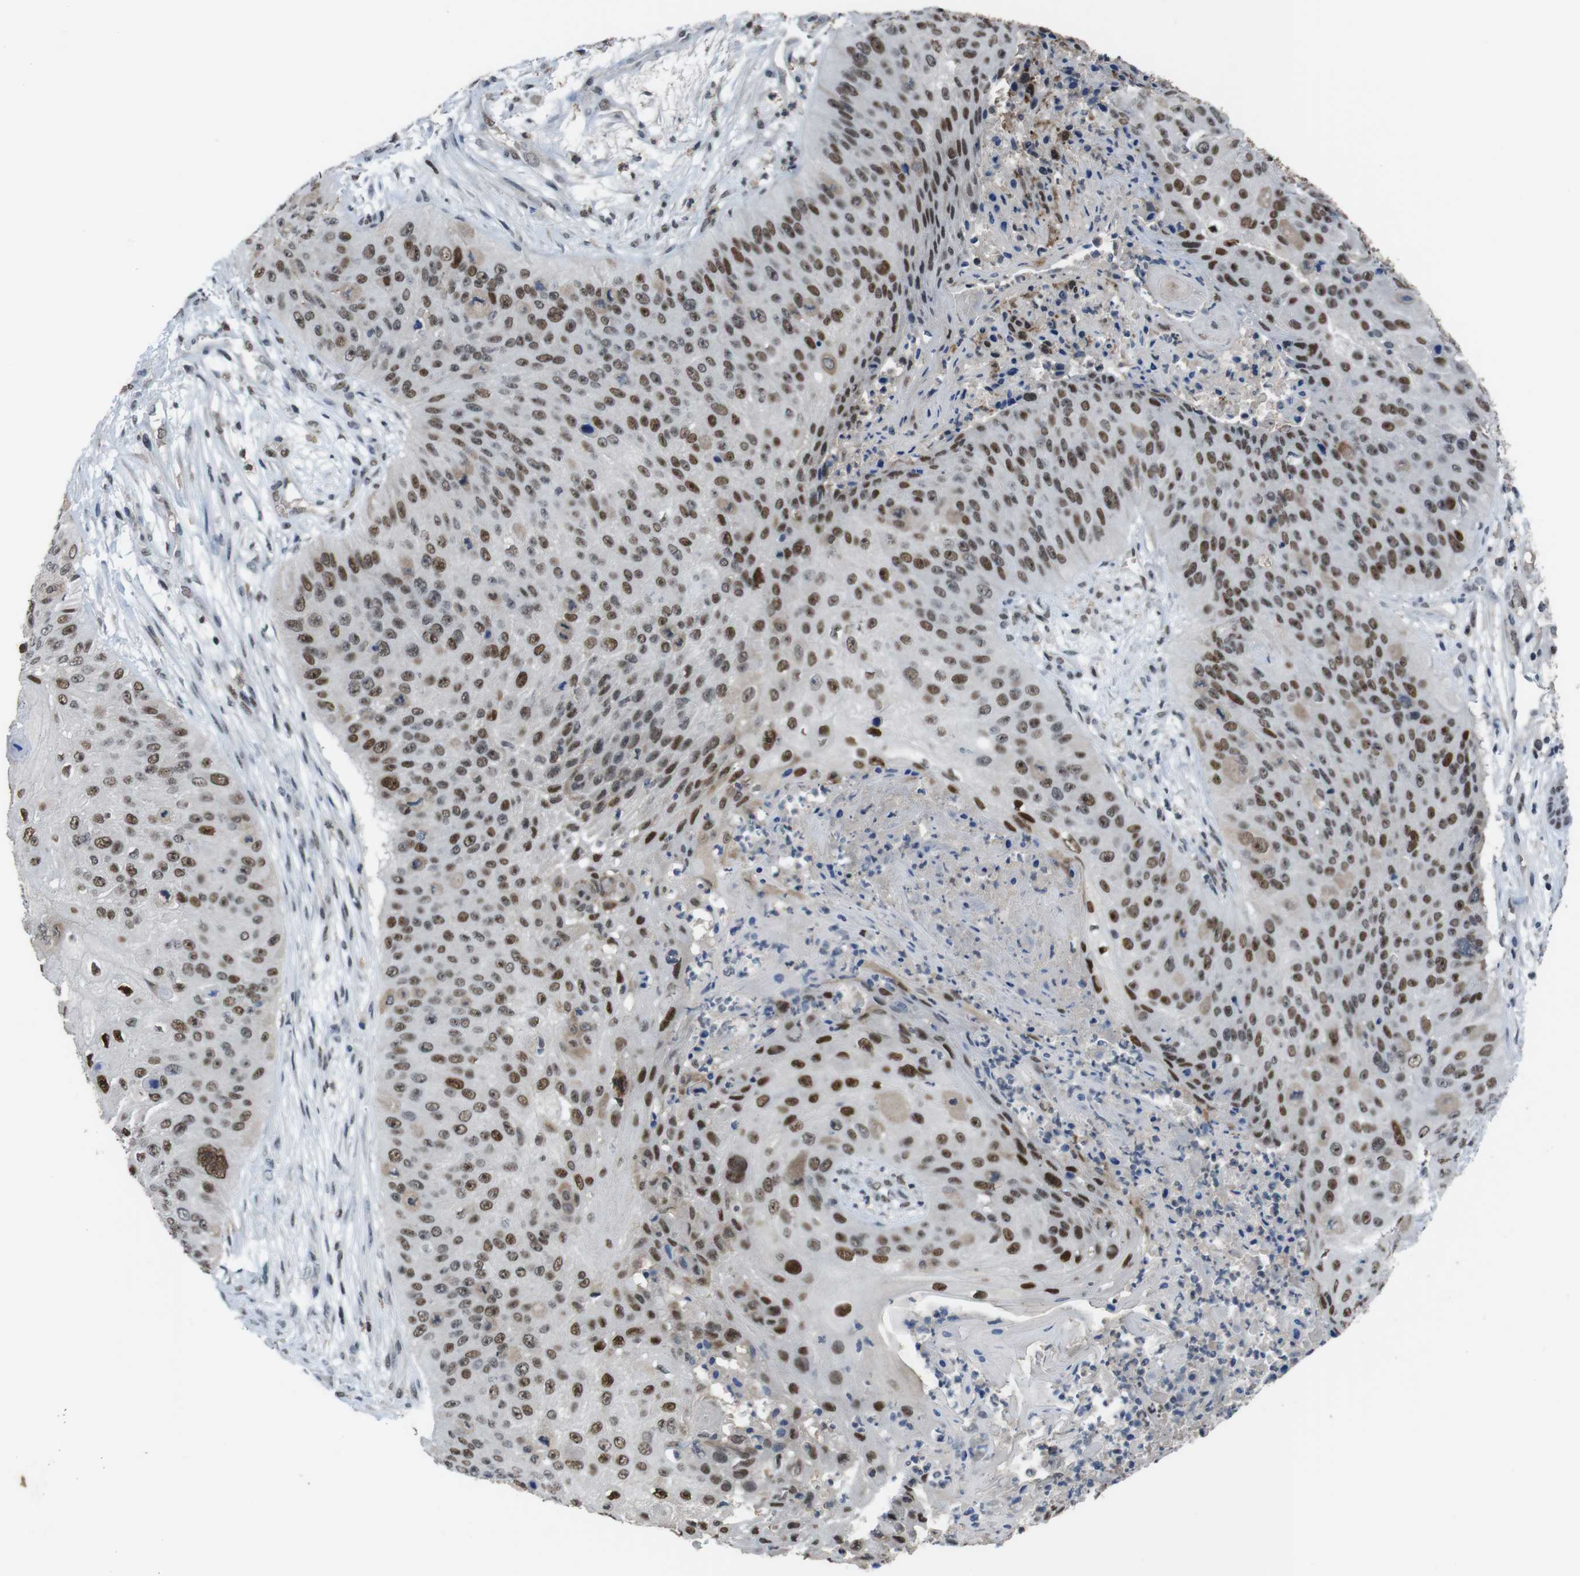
{"staining": {"intensity": "strong", "quantity": ">75%", "location": "nuclear"}, "tissue": "skin cancer", "cell_type": "Tumor cells", "image_type": "cancer", "snomed": [{"axis": "morphology", "description": "Squamous cell carcinoma, NOS"}, {"axis": "topography", "description": "Skin"}], "caption": "DAB immunohistochemical staining of skin squamous cell carcinoma reveals strong nuclear protein staining in about >75% of tumor cells.", "gene": "SUB1", "patient": {"sex": "female", "age": 80}}